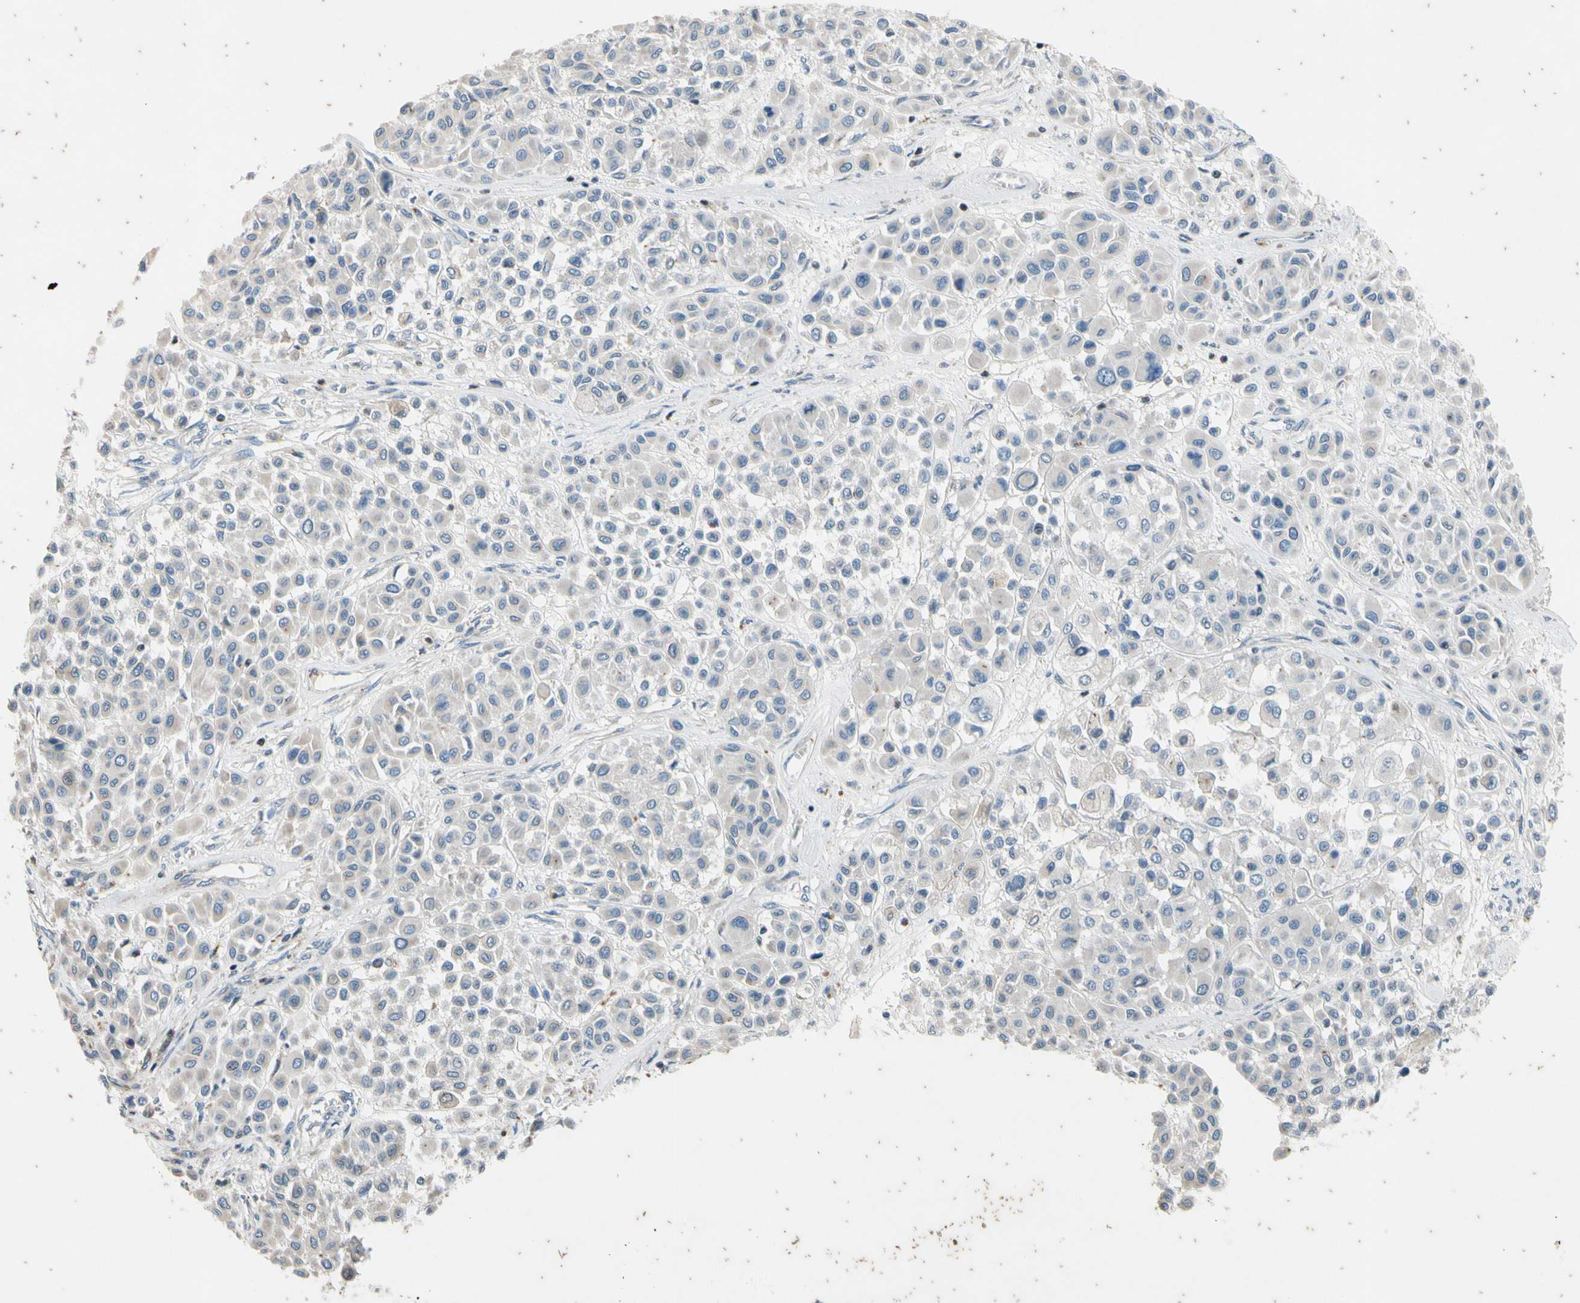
{"staining": {"intensity": "negative", "quantity": "none", "location": "none"}, "tissue": "melanoma", "cell_type": "Tumor cells", "image_type": "cancer", "snomed": [{"axis": "morphology", "description": "Malignant melanoma, Metastatic site"}, {"axis": "topography", "description": "Soft tissue"}], "caption": "A high-resolution image shows immunohistochemistry staining of melanoma, which displays no significant staining in tumor cells.", "gene": "TBX21", "patient": {"sex": "male", "age": 41}}